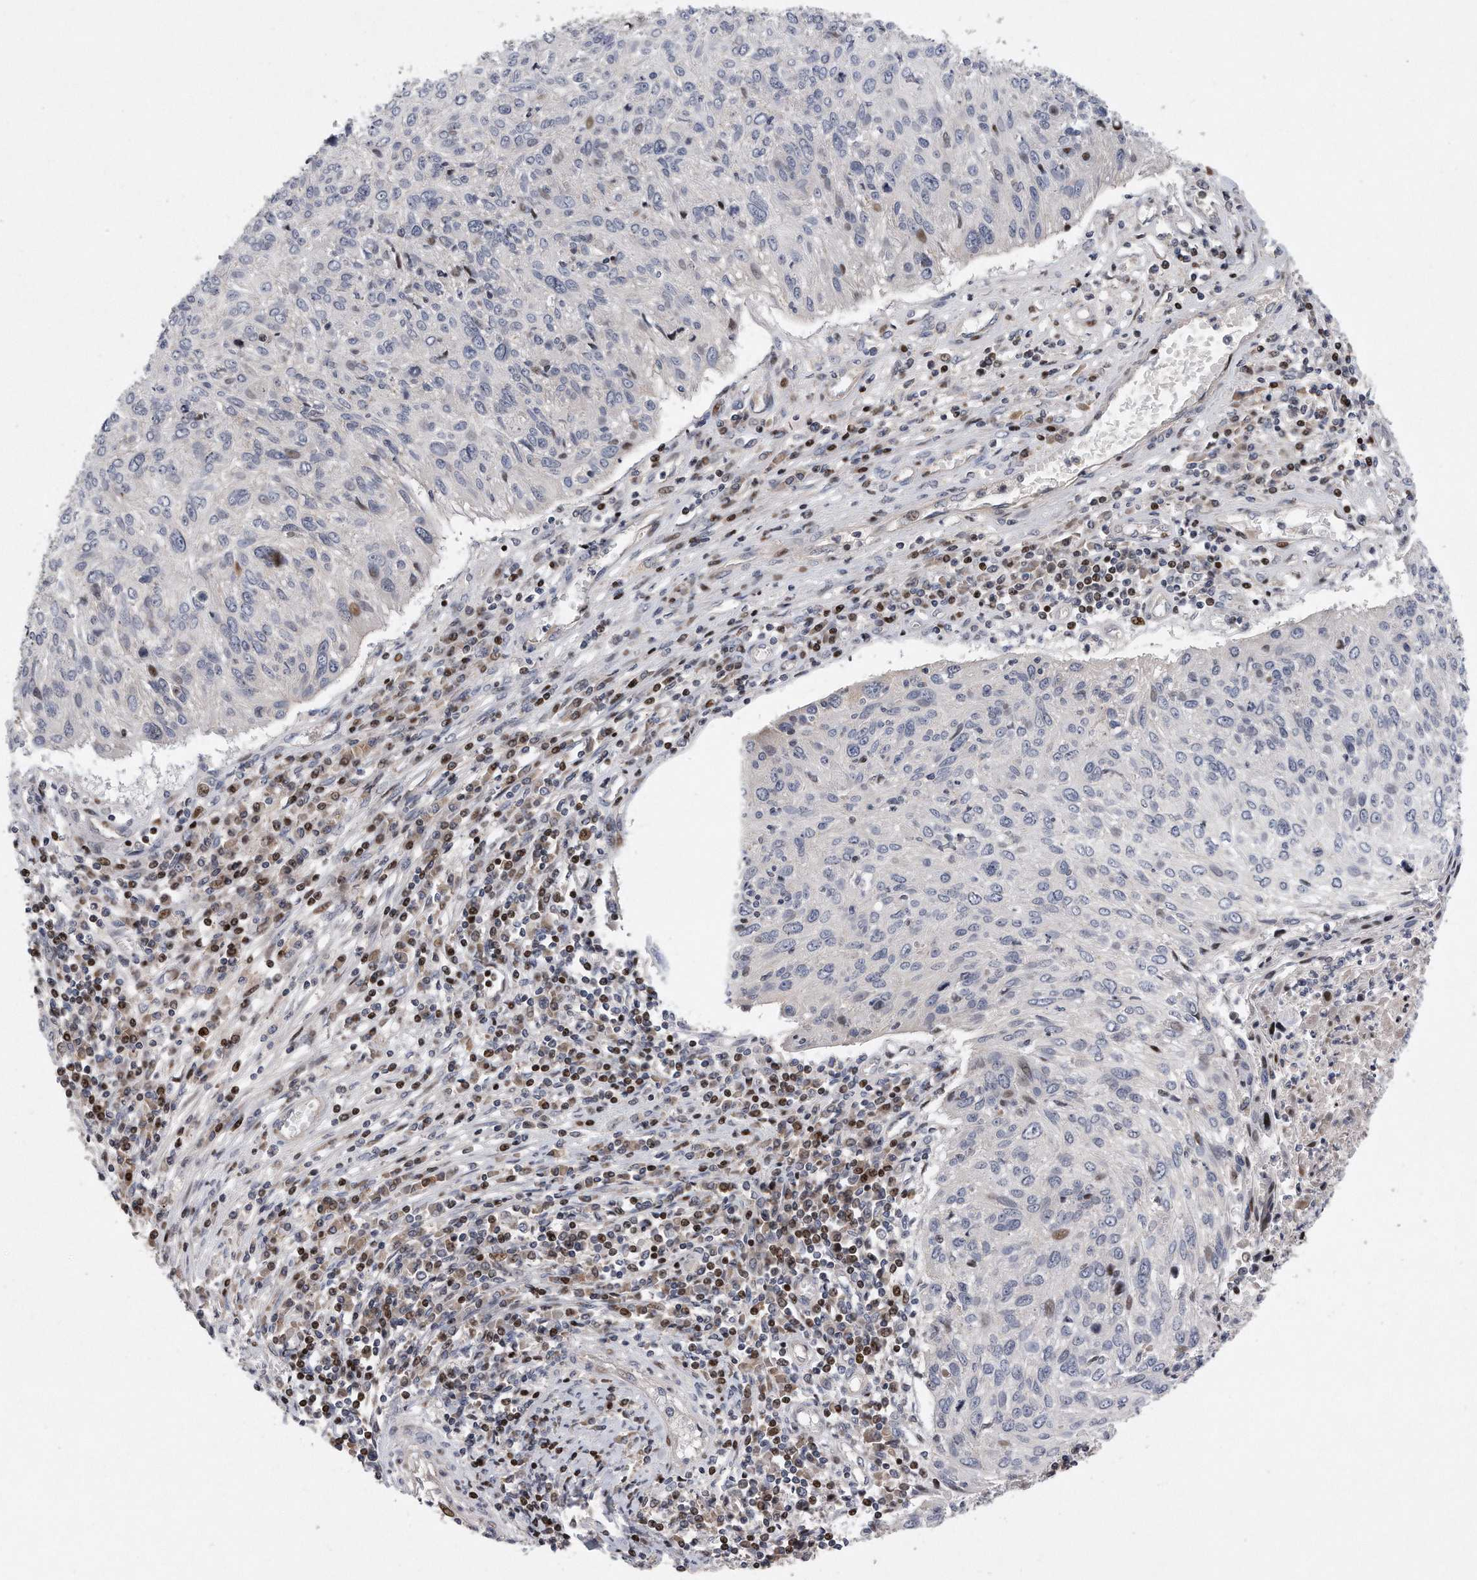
{"staining": {"intensity": "negative", "quantity": "none", "location": "none"}, "tissue": "cervical cancer", "cell_type": "Tumor cells", "image_type": "cancer", "snomed": [{"axis": "morphology", "description": "Squamous cell carcinoma, NOS"}, {"axis": "topography", "description": "Cervix"}], "caption": "IHC of human cervical cancer (squamous cell carcinoma) displays no positivity in tumor cells.", "gene": "CDH12", "patient": {"sex": "female", "age": 51}}